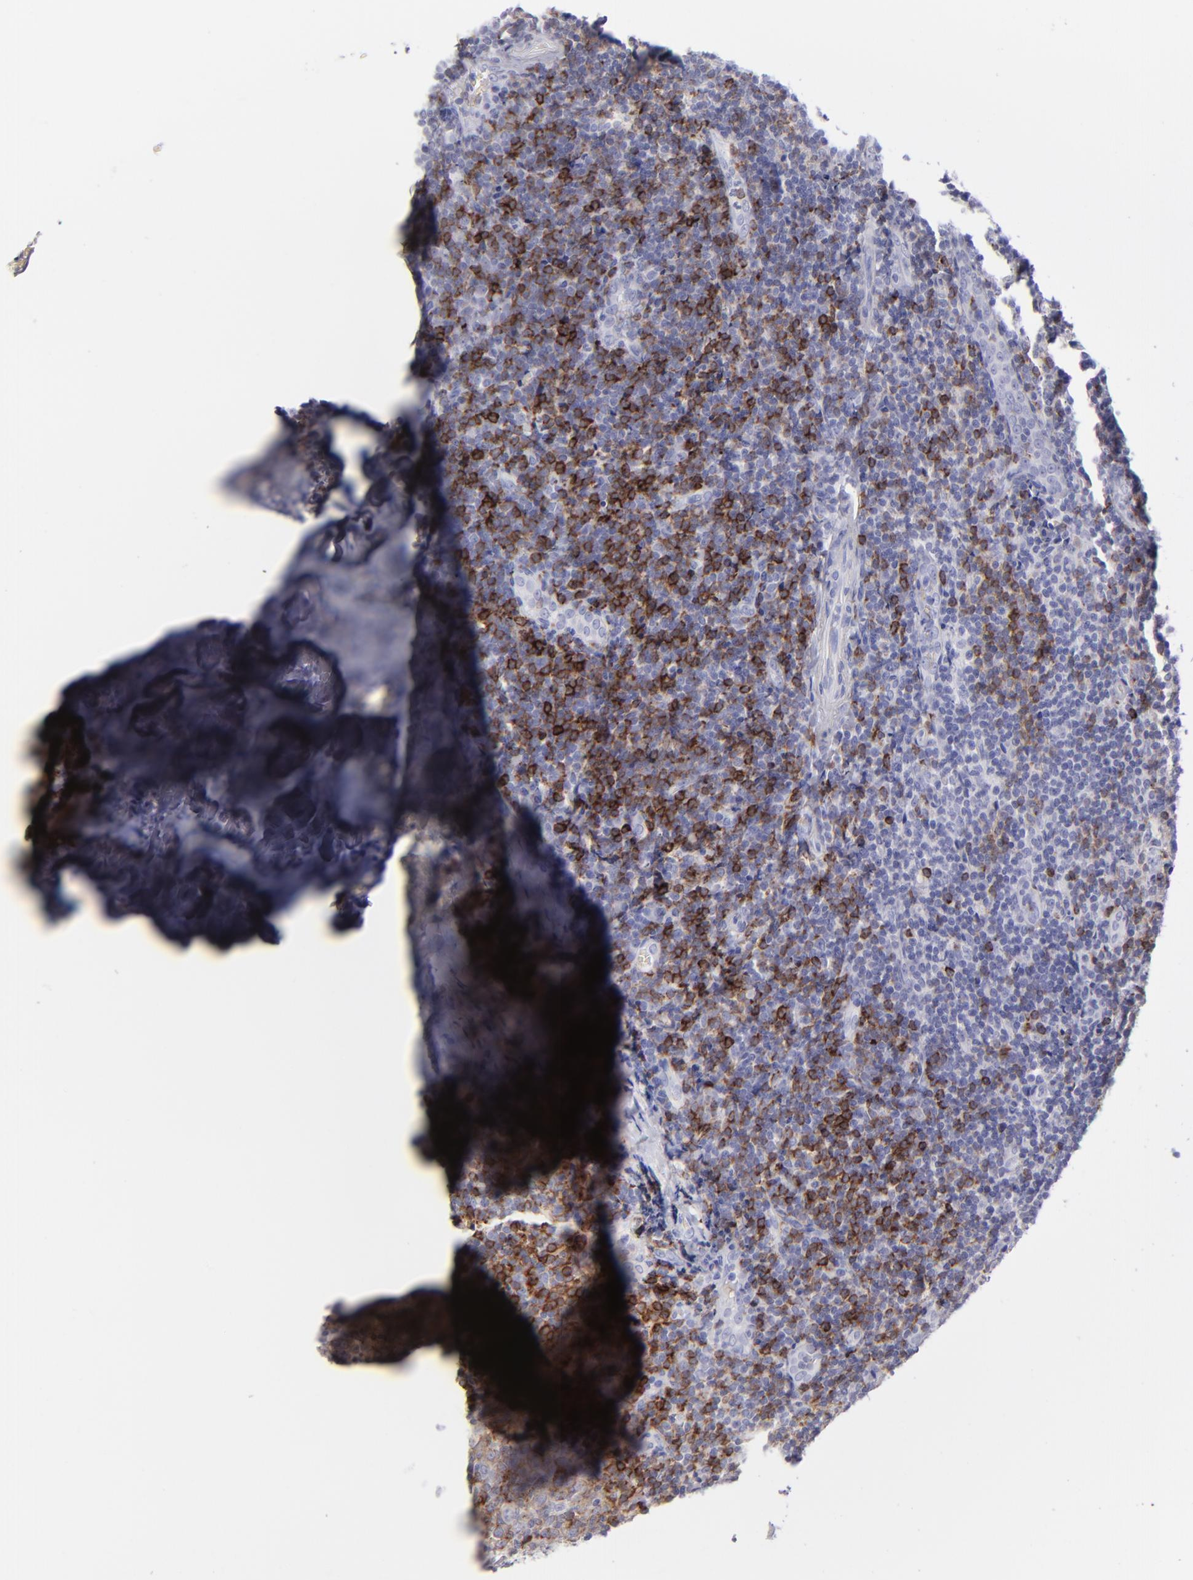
{"staining": {"intensity": "strong", "quantity": "25%-75%", "location": "cytoplasmic/membranous"}, "tissue": "tonsil", "cell_type": "Germinal center cells", "image_type": "normal", "snomed": [{"axis": "morphology", "description": "Normal tissue, NOS"}, {"axis": "topography", "description": "Tonsil"}], "caption": "The photomicrograph displays immunohistochemical staining of unremarkable tonsil. There is strong cytoplasmic/membranous positivity is present in approximately 25%-75% of germinal center cells. Using DAB (brown) and hematoxylin (blue) stains, captured at high magnification using brightfield microscopy.", "gene": "CD22", "patient": {"sex": "male", "age": 31}}